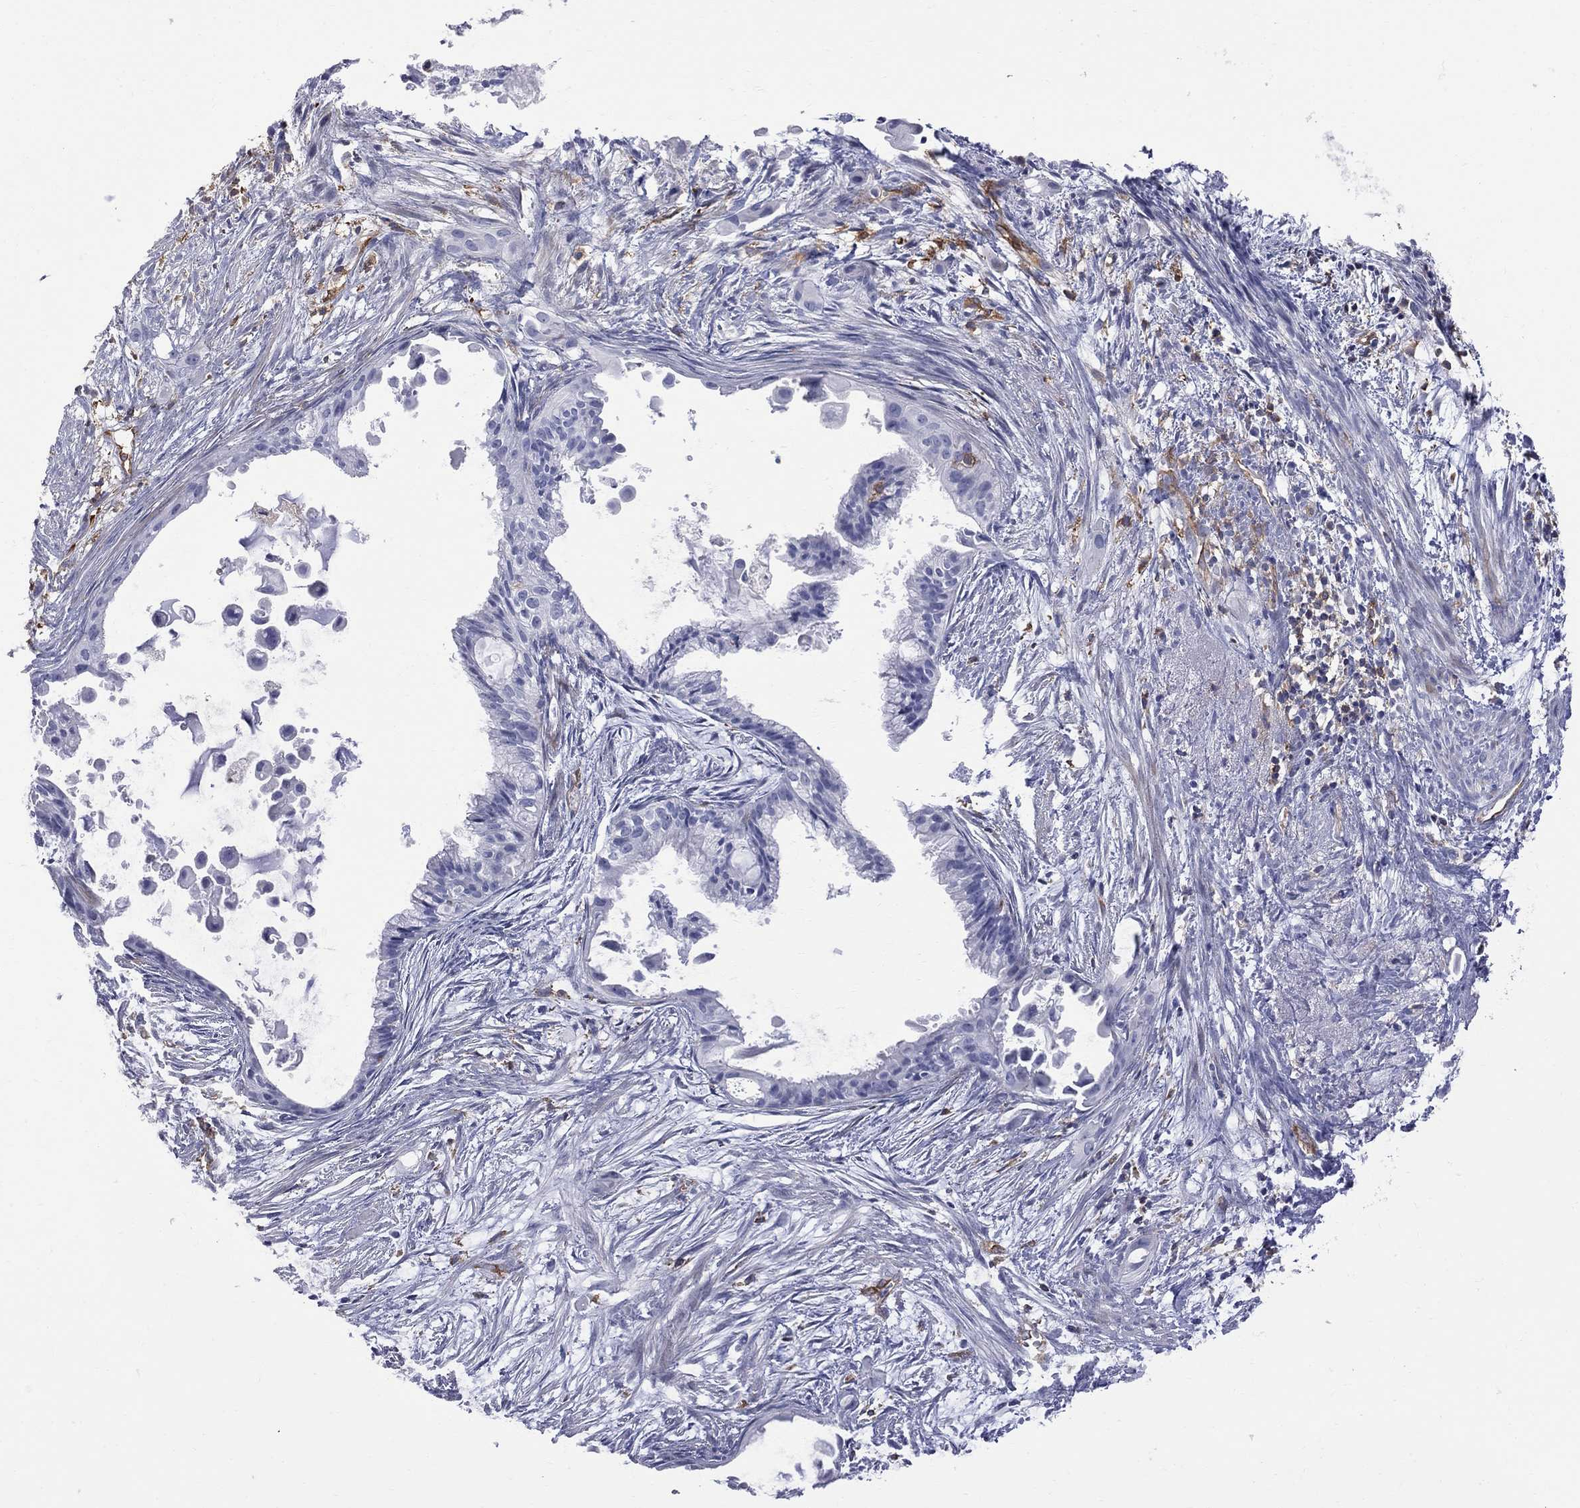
{"staining": {"intensity": "negative", "quantity": "none", "location": "none"}, "tissue": "endometrial cancer", "cell_type": "Tumor cells", "image_type": "cancer", "snomed": [{"axis": "morphology", "description": "Adenocarcinoma, NOS"}, {"axis": "topography", "description": "Endometrium"}], "caption": "Endometrial cancer stained for a protein using immunohistochemistry displays no positivity tumor cells.", "gene": "ABI3", "patient": {"sex": "female", "age": 86}}